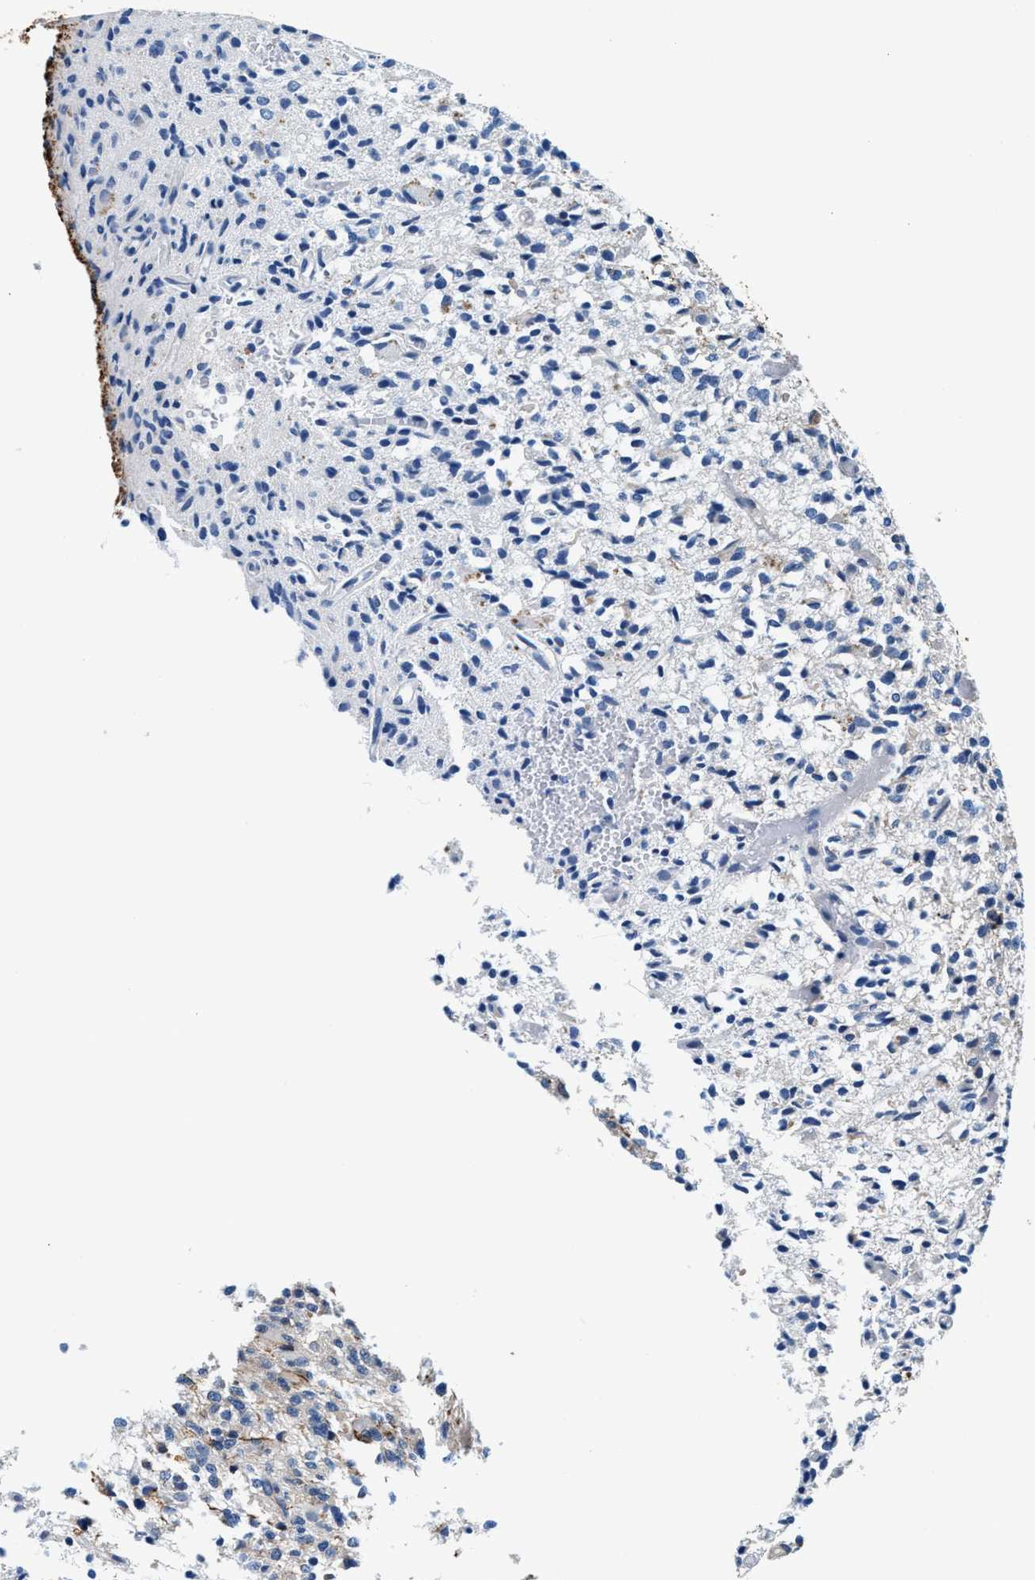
{"staining": {"intensity": "weak", "quantity": "<25%", "location": "cytoplasmic/membranous"}, "tissue": "glioma", "cell_type": "Tumor cells", "image_type": "cancer", "snomed": [{"axis": "morphology", "description": "Glioma, malignant, High grade"}, {"axis": "topography", "description": "Brain"}], "caption": "This is an immunohistochemistry (IHC) micrograph of human glioma. There is no staining in tumor cells.", "gene": "SLFN11", "patient": {"sex": "male", "age": 71}}